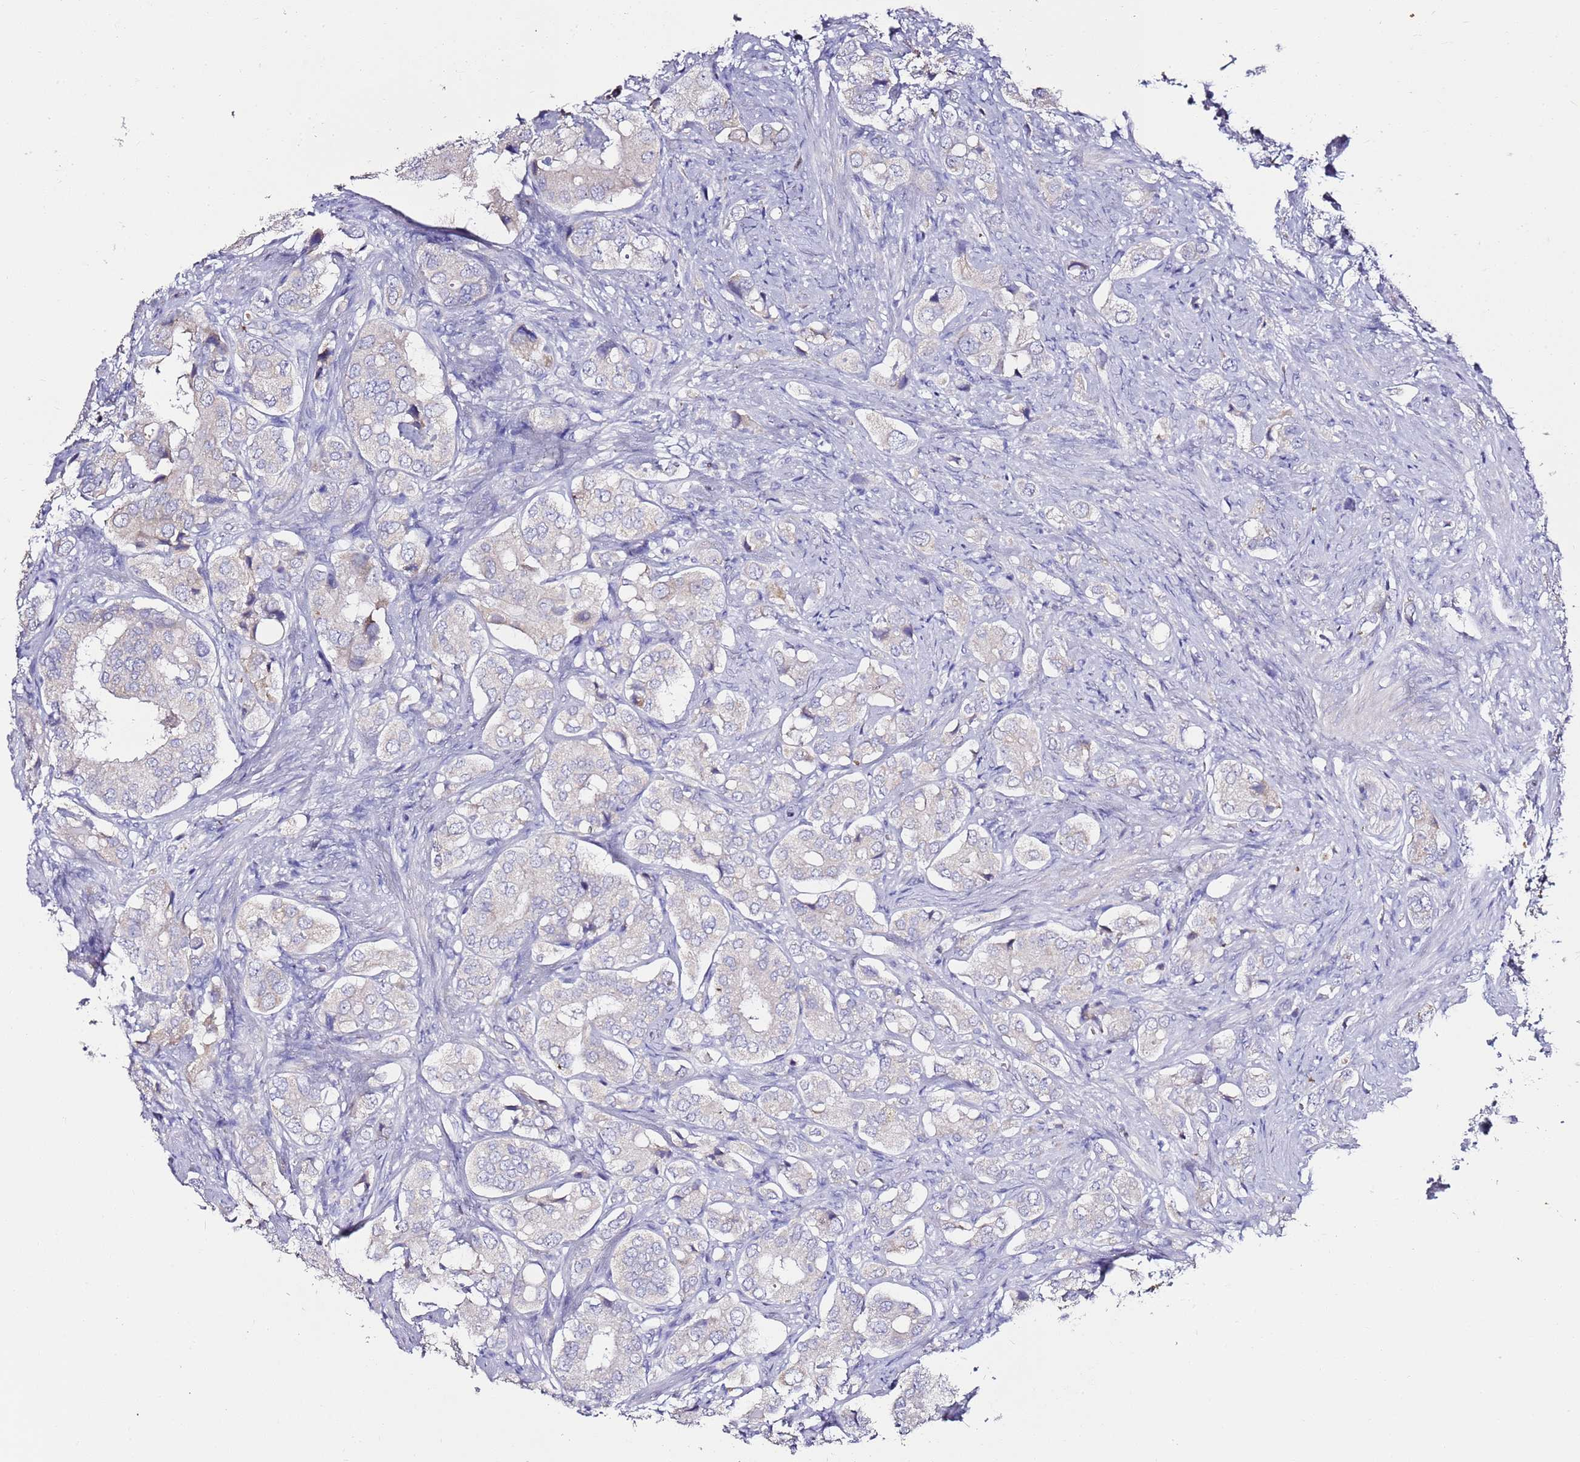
{"staining": {"intensity": "negative", "quantity": "none", "location": "none"}, "tissue": "prostate cancer", "cell_type": "Tumor cells", "image_type": "cancer", "snomed": [{"axis": "morphology", "description": "Adenocarcinoma, High grade"}, {"axis": "topography", "description": "Prostate"}], "caption": "This photomicrograph is of adenocarcinoma (high-grade) (prostate) stained with immunohistochemistry to label a protein in brown with the nuclei are counter-stained blue. There is no staining in tumor cells.", "gene": "MYBPC3", "patient": {"sex": "male", "age": 65}}